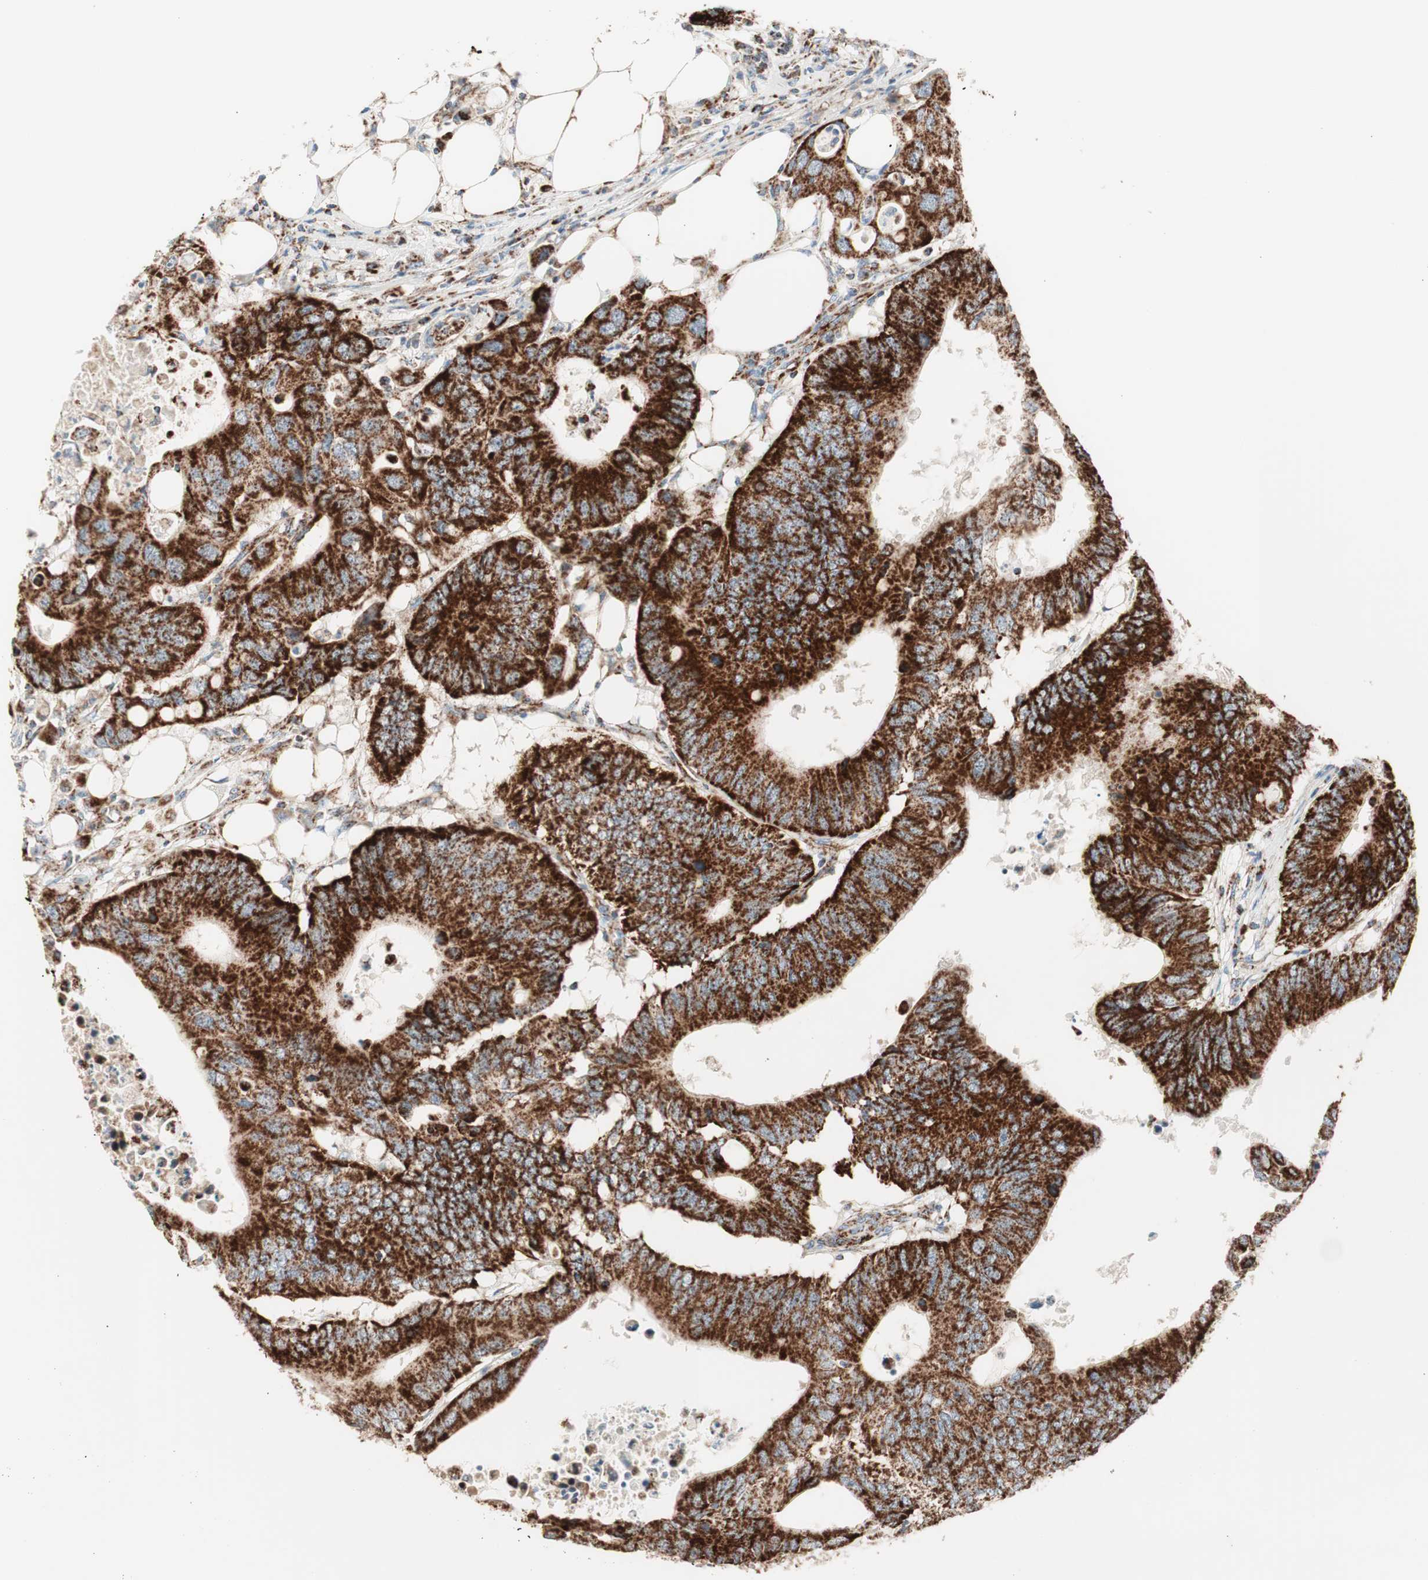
{"staining": {"intensity": "strong", "quantity": ">75%", "location": "cytoplasmic/membranous"}, "tissue": "colorectal cancer", "cell_type": "Tumor cells", "image_type": "cancer", "snomed": [{"axis": "morphology", "description": "Adenocarcinoma, NOS"}, {"axis": "topography", "description": "Colon"}], "caption": "Tumor cells display high levels of strong cytoplasmic/membranous positivity in approximately >75% of cells in human adenocarcinoma (colorectal).", "gene": "TOMM20", "patient": {"sex": "male", "age": 71}}